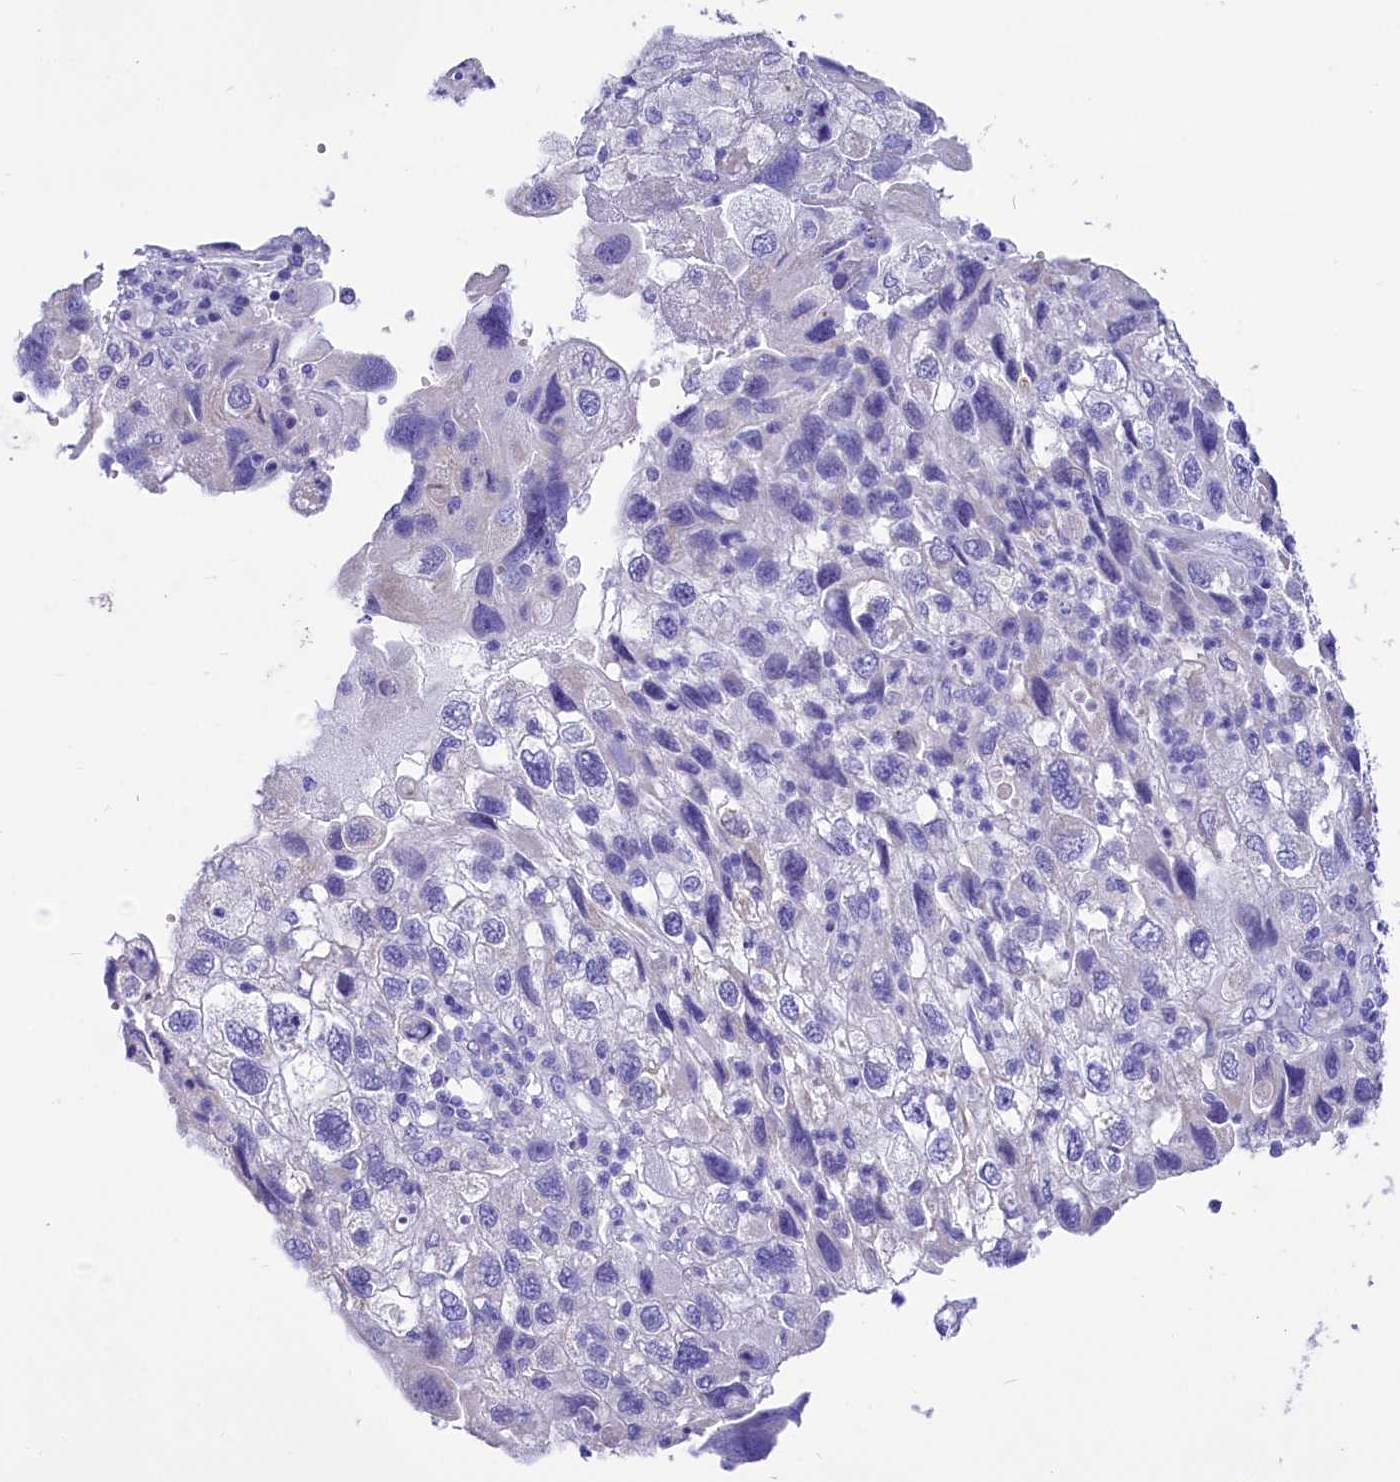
{"staining": {"intensity": "negative", "quantity": "none", "location": "none"}, "tissue": "endometrial cancer", "cell_type": "Tumor cells", "image_type": "cancer", "snomed": [{"axis": "morphology", "description": "Adenocarcinoma, NOS"}, {"axis": "topography", "description": "Endometrium"}], "caption": "A photomicrograph of human endometrial cancer is negative for staining in tumor cells. Brightfield microscopy of IHC stained with DAB (brown) and hematoxylin (blue), captured at high magnification.", "gene": "TTC36", "patient": {"sex": "female", "age": 49}}